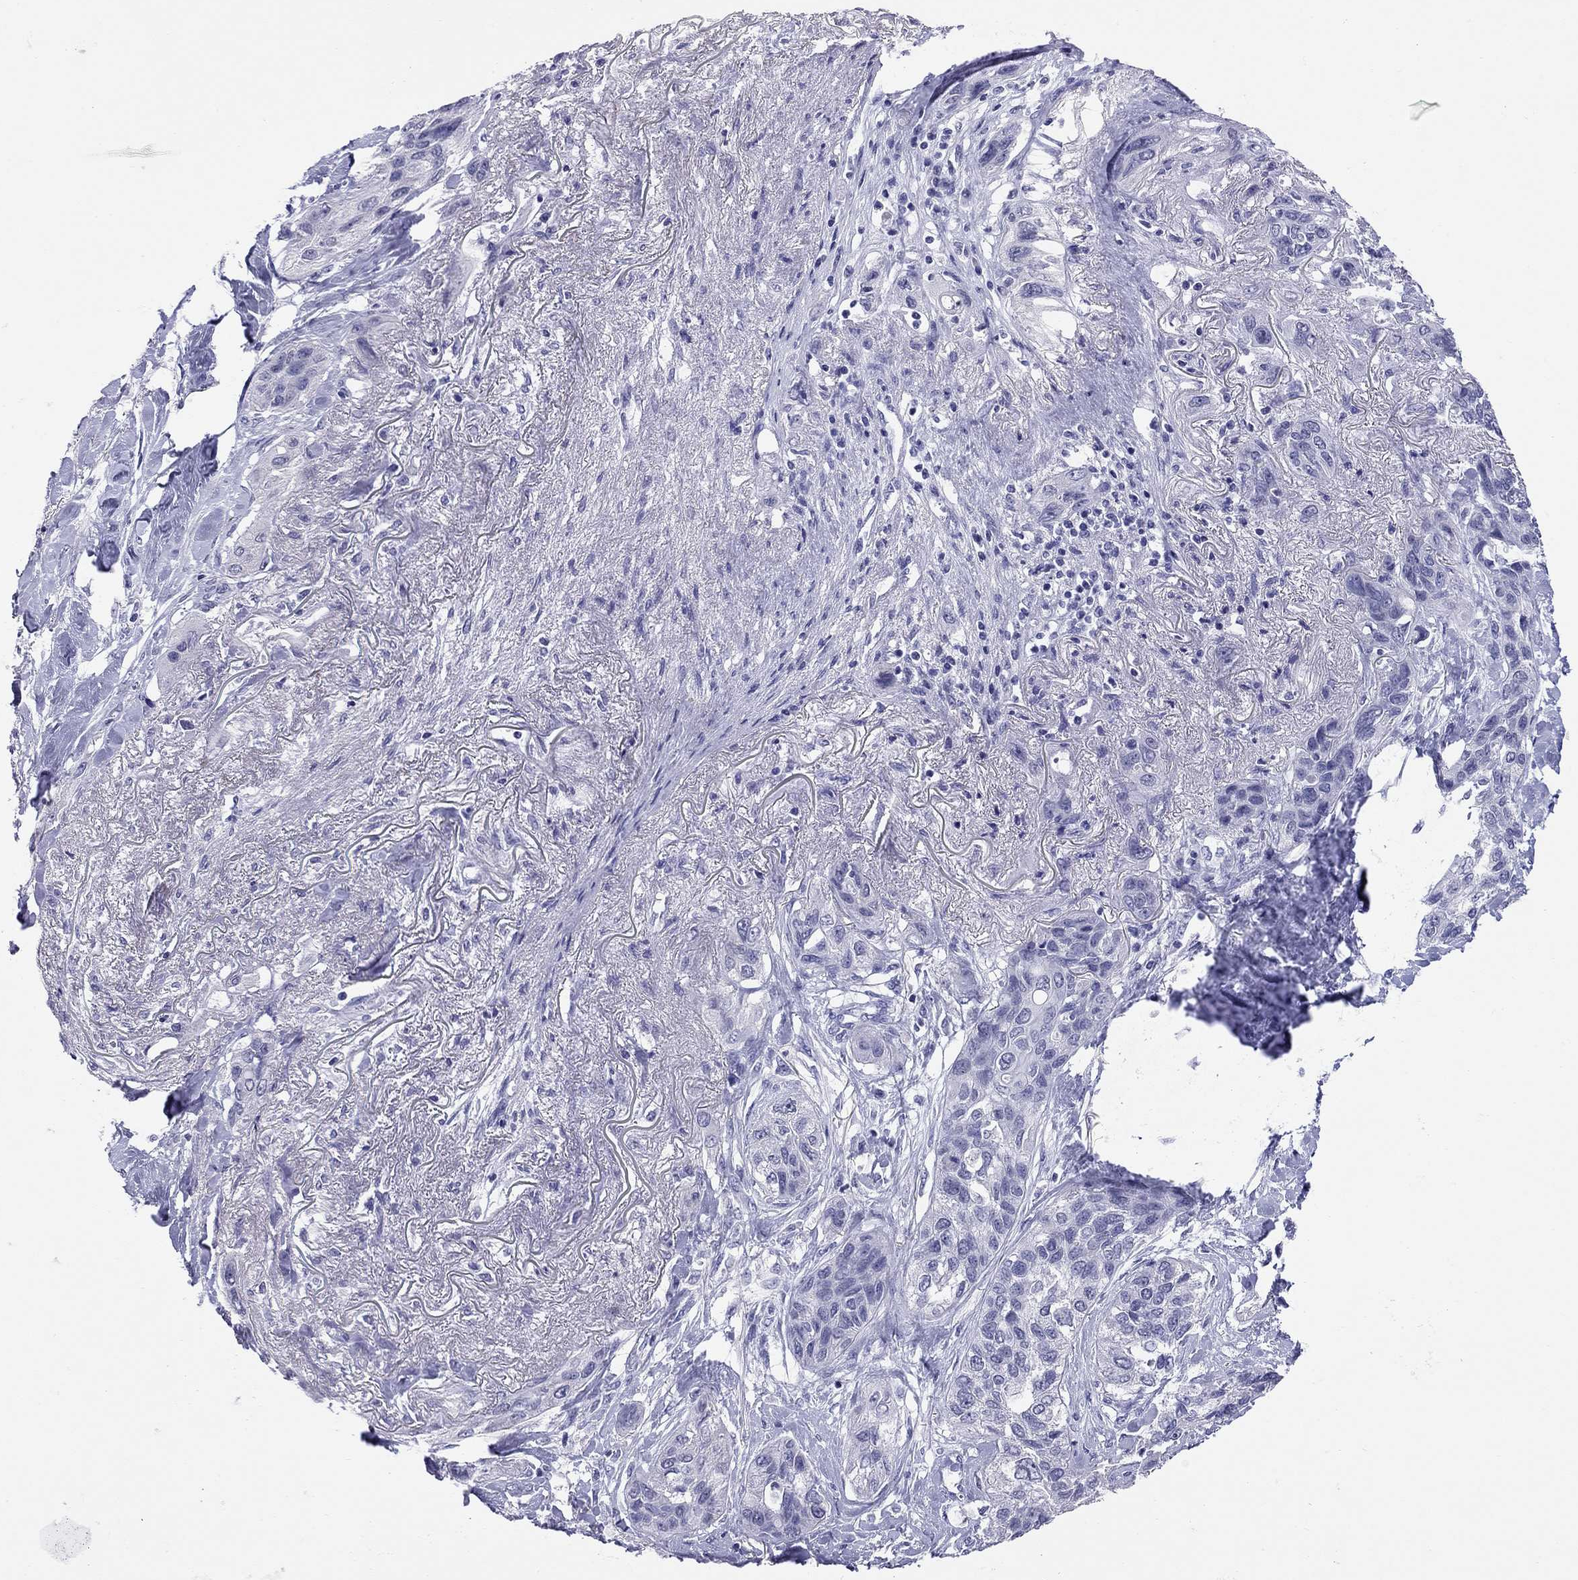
{"staining": {"intensity": "negative", "quantity": "none", "location": "none"}, "tissue": "lung cancer", "cell_type": "Tumor cells", "image_type": "cancer", "snomed": [{"axis": "morphology", "description": "Squamous cell carcinoma, NOS"}, {"axis": "topography", "description": "Lung"}], "caption": "Micrograph shows no significant protein expression in tumor cells of lung squamous cell carcinoma.", "gene": "ARMC12", "patient": {"sex": "female", "age": 70}}